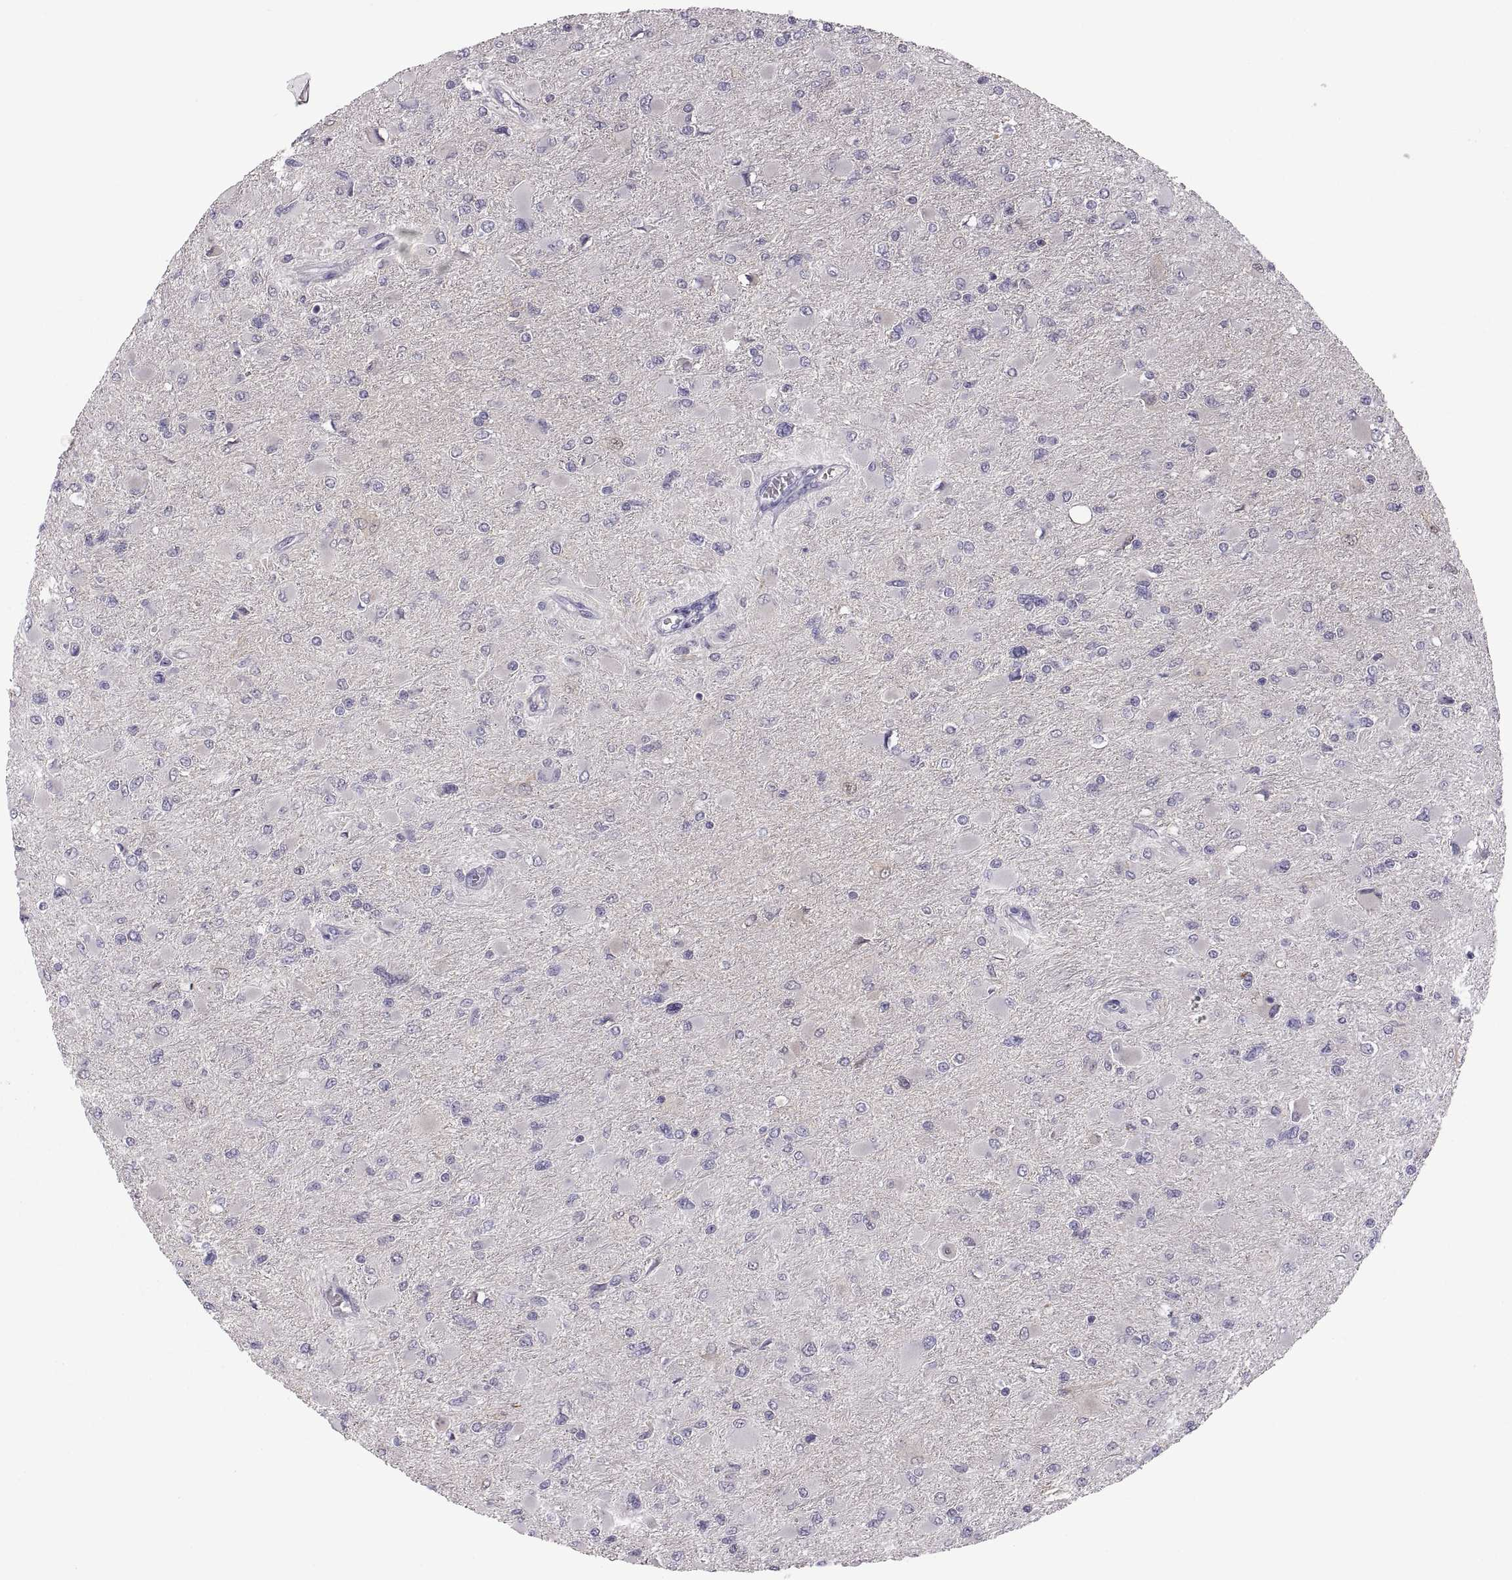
{"staining": {"intensity": "negative", "quantity": "none", "location": "none"}, "tissue": "glioma", "cell_type": "Tumor cells", "image_type": "cancer", "snomed": [{"axis": "morphology", "description": "Glioma, malignant, High grade"}, {"axis": "topography", "description": "Cerebral cortex"}], "caption": "Immunohistochemical staining of glioma demonstrates no significant expression in tumor cells. (DAB immunohistochemistry, high magnification).", "gene": "FGF9", "patient": {"sex": "female", "age": 36}}